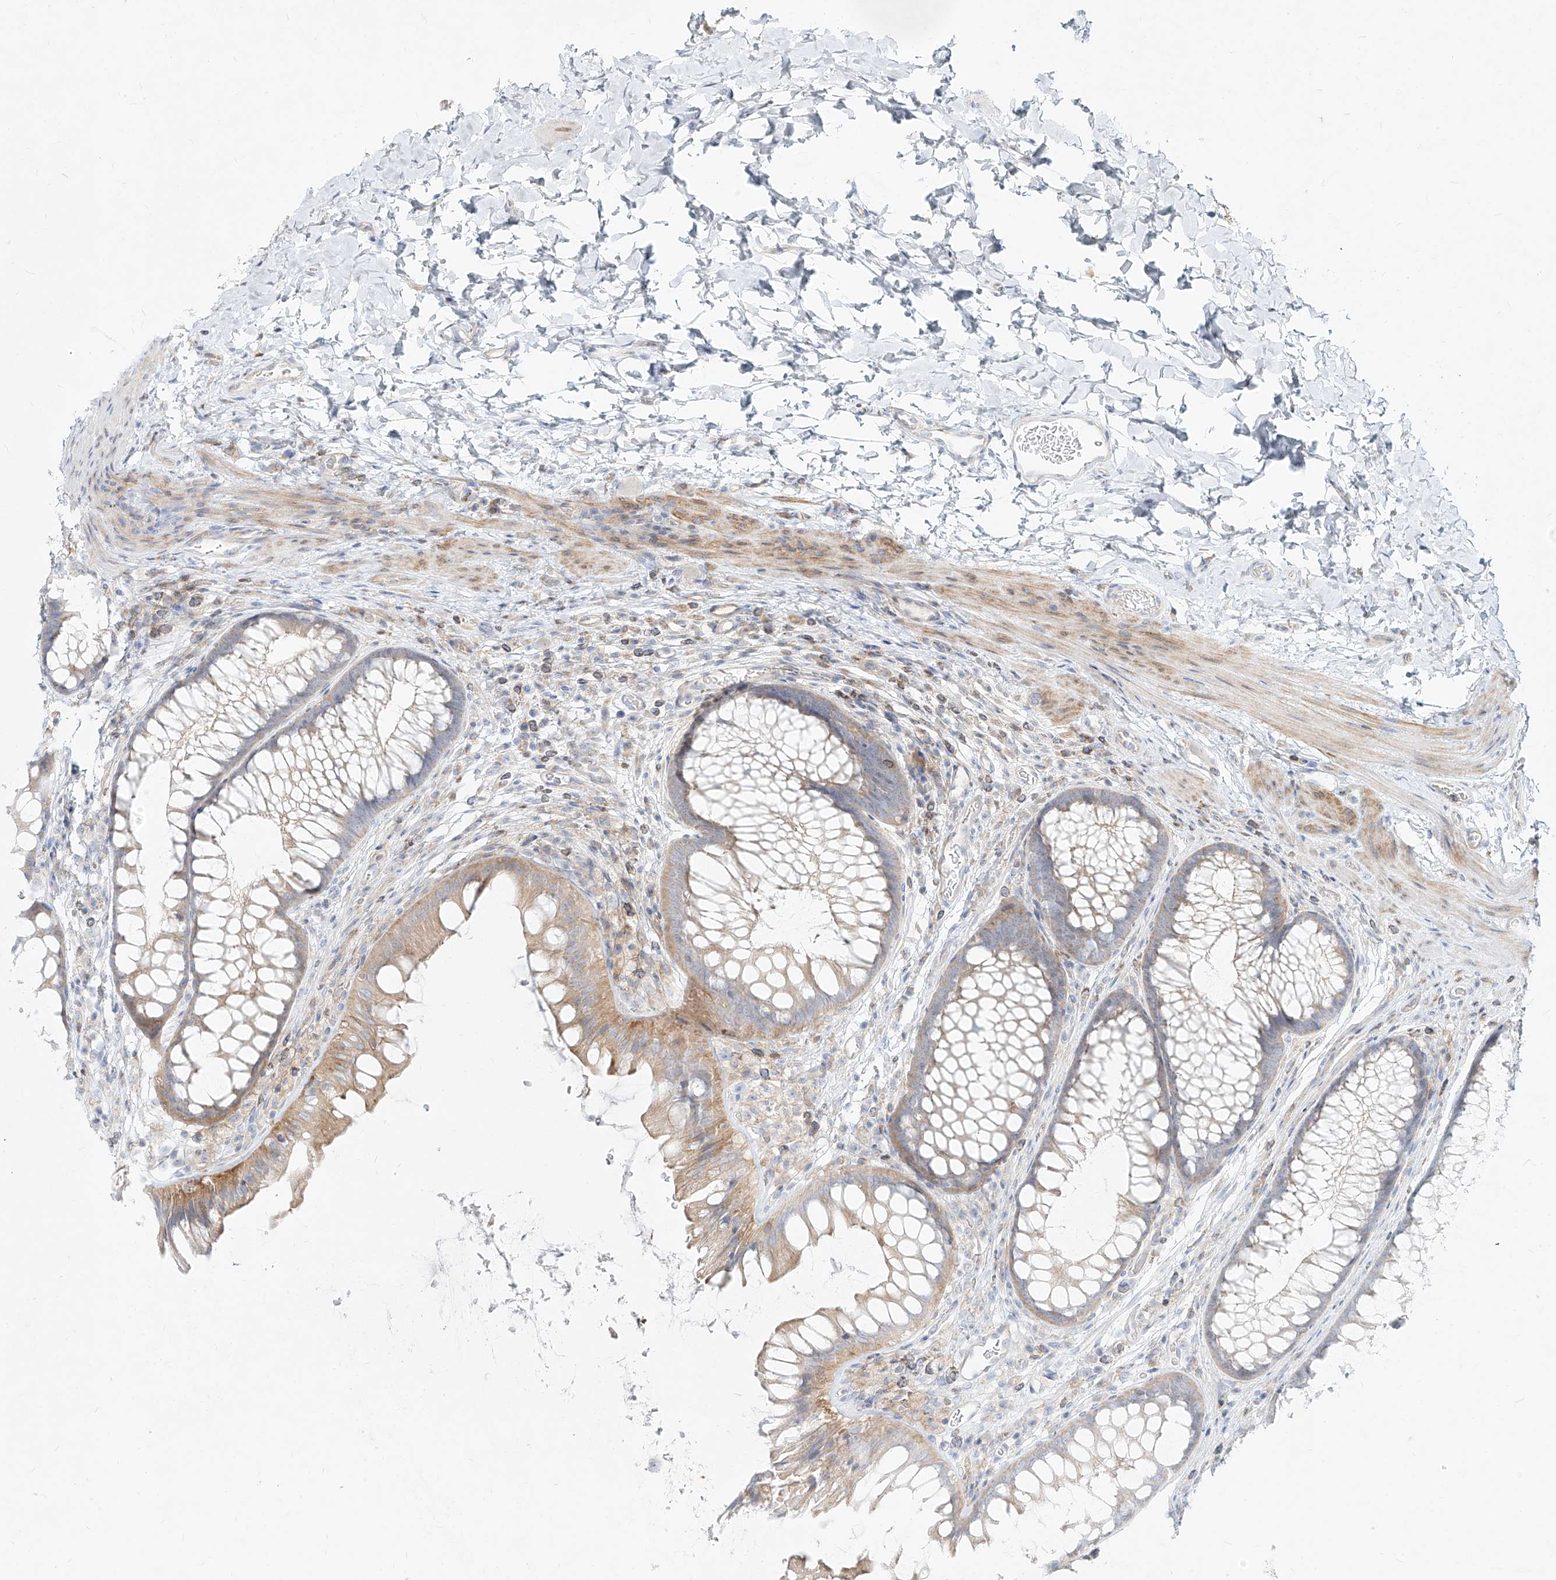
{"staining": {"intensity": "negative", "quantity": "none", "location": "none"}, "tissue": "colon", "cell_type": "Endothelial cells", "image_type": "normal", "snomed": [{"axis": "morphology", "description": "Normal tissue, NOS"}, {"axis": "topography", "description": "Colon"}], "caption": "Immunohistochemical staining of normal human colon reveals no significant expression in endothelial cells.", "gene": "SLC2A12", "patient": {"sex": "female", "age": 62}}